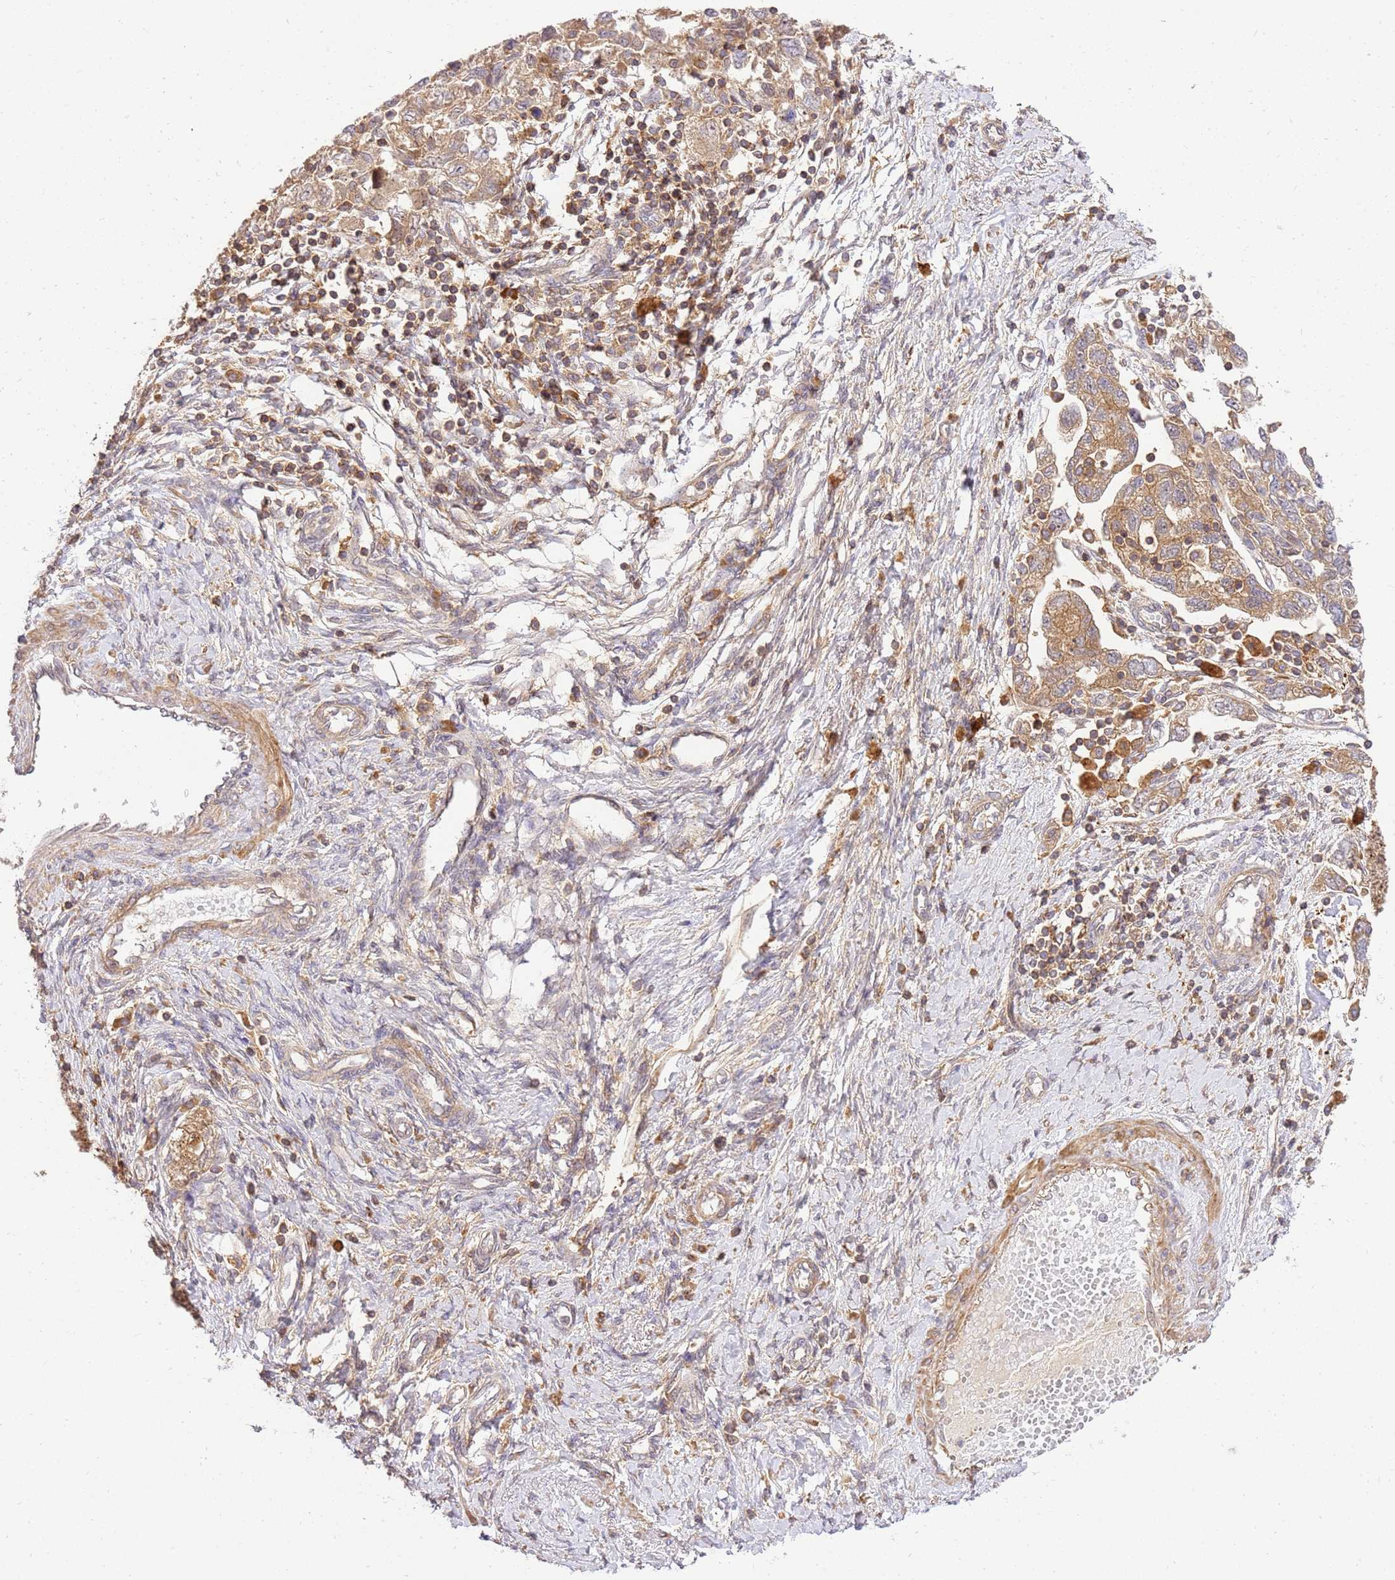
{"staining": {"intensity": "moderate", "quantity": ">75%", "location": "cytoplasmic/membranous"}, "tissue": "ovarian cancer", "cell_type": "Tumor cells", "image_type": "cancer", "snomed": [{"axis": "morphology", "description": "Carcinoma, NOS"}, {"axis": "morphology", "description": "Cystadenocarcinoma, serous, NOS"}, {"axis": "topography", "description": "Ovary"}], "caption": "Tumor cells reveal moderate cytoplasmic/membranous expression in approximately >75% of cells in serous cystadenocarcinoma (ovarian). (DAB = brown stain, brightfield microscopy at high magnification).", "gene": "GAREM1", "patient": {"sex": "female", "age": 69}}